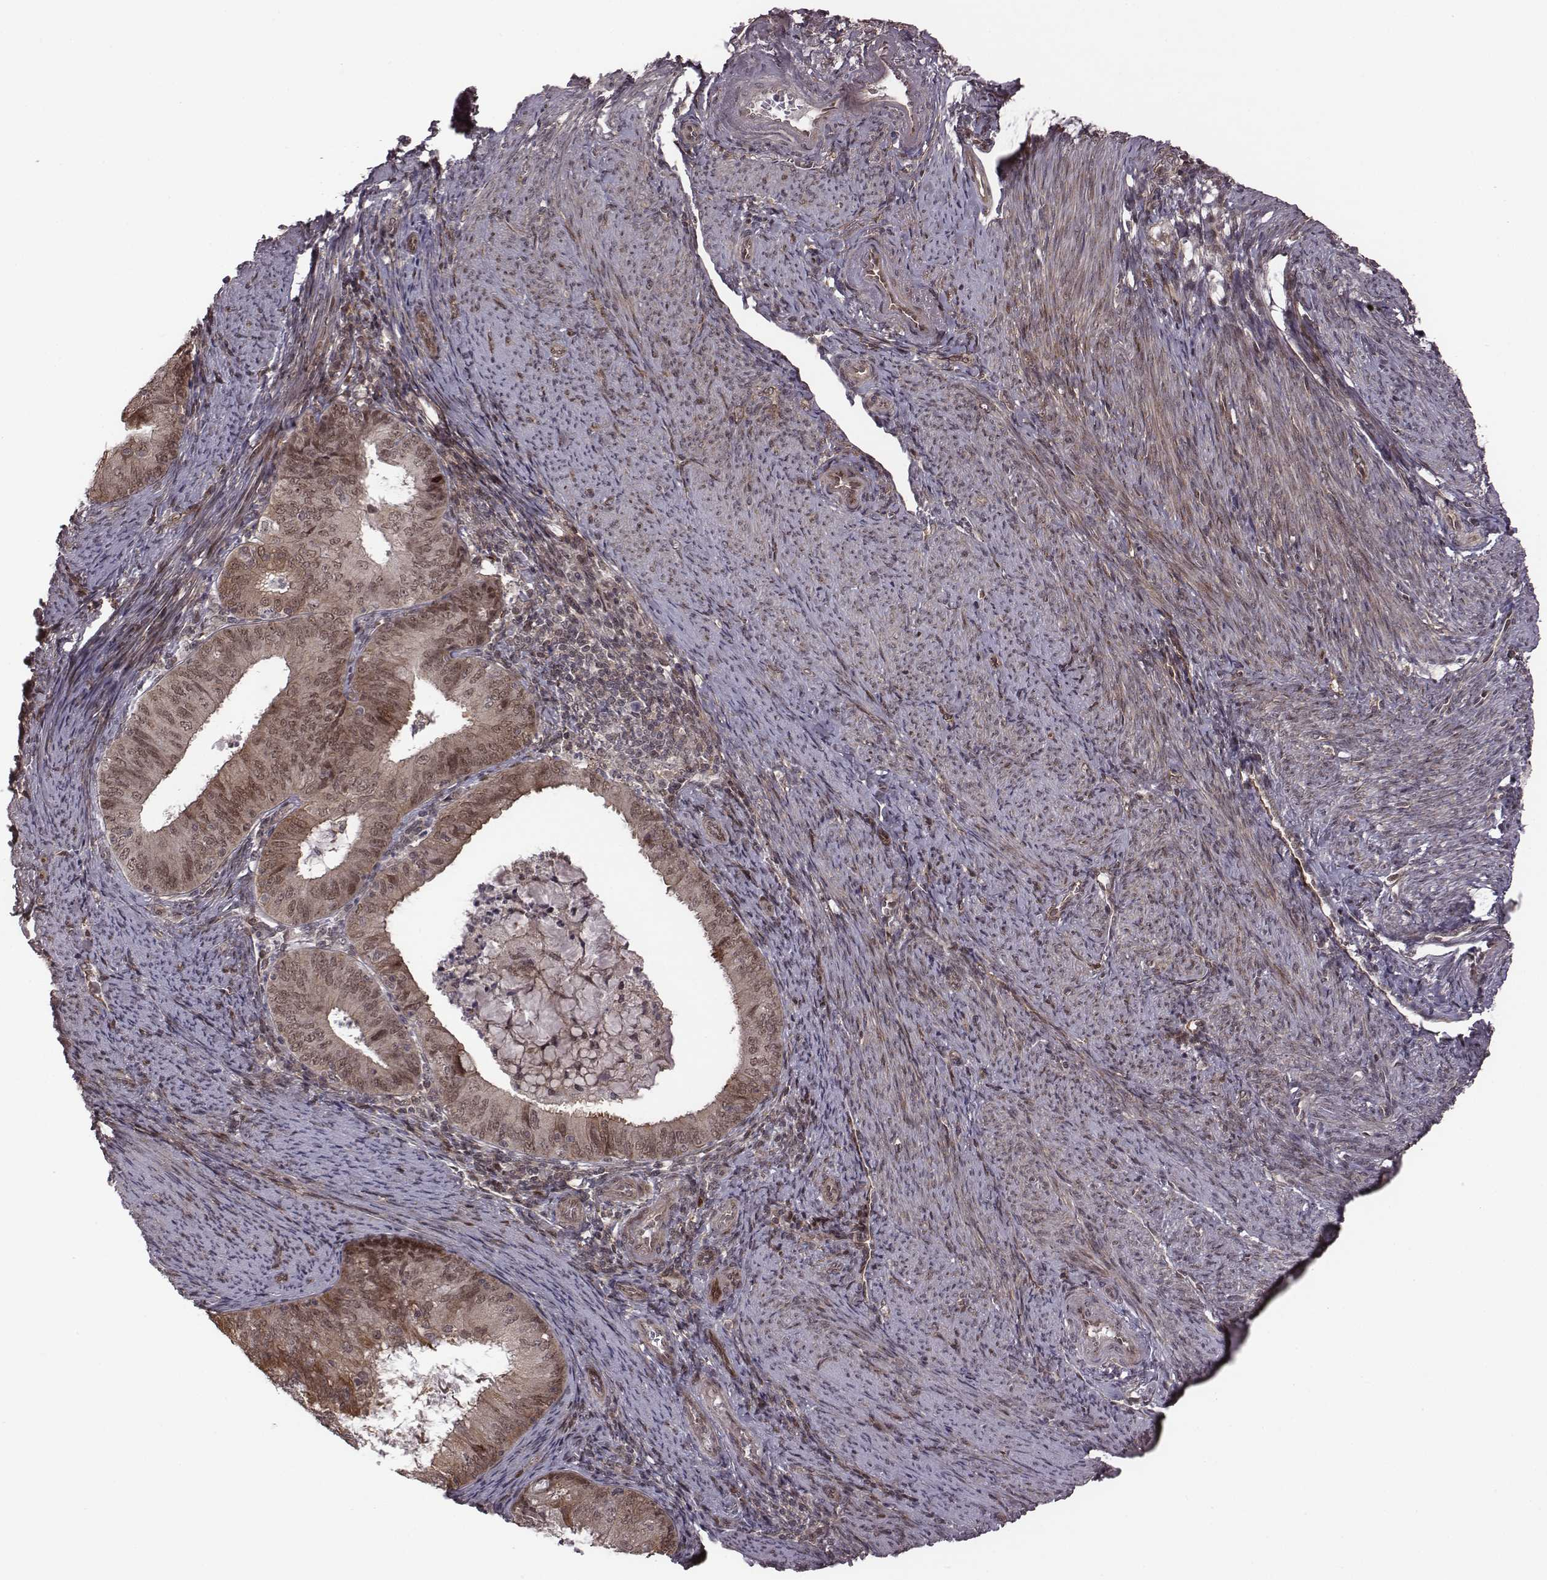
{"staining": {"intensity": "weak", "quantity": ">75%", "location": "cytoplasmic/membranous,nuclear"}, "tissue": "endometrial cancer", "cell_type": "Tumor cells", "image_type": "cancer", "snomed": [{"axis": "morphology", "description": "Adenocarcinoma, NOS"}, {"axis": "topography", "description": "Endometrium"}], "caption": "Immunohistochemical staining of adenocarcinoma (endometrial) shows weak cytoplasmic/membranous and nuclear protein positivity in approximately >75% of tumor cells. (DAB IHC with brightfield microscopy, high magnification).", "gene": "RPL3", "patient": {"sex": "female", "age": 57}}